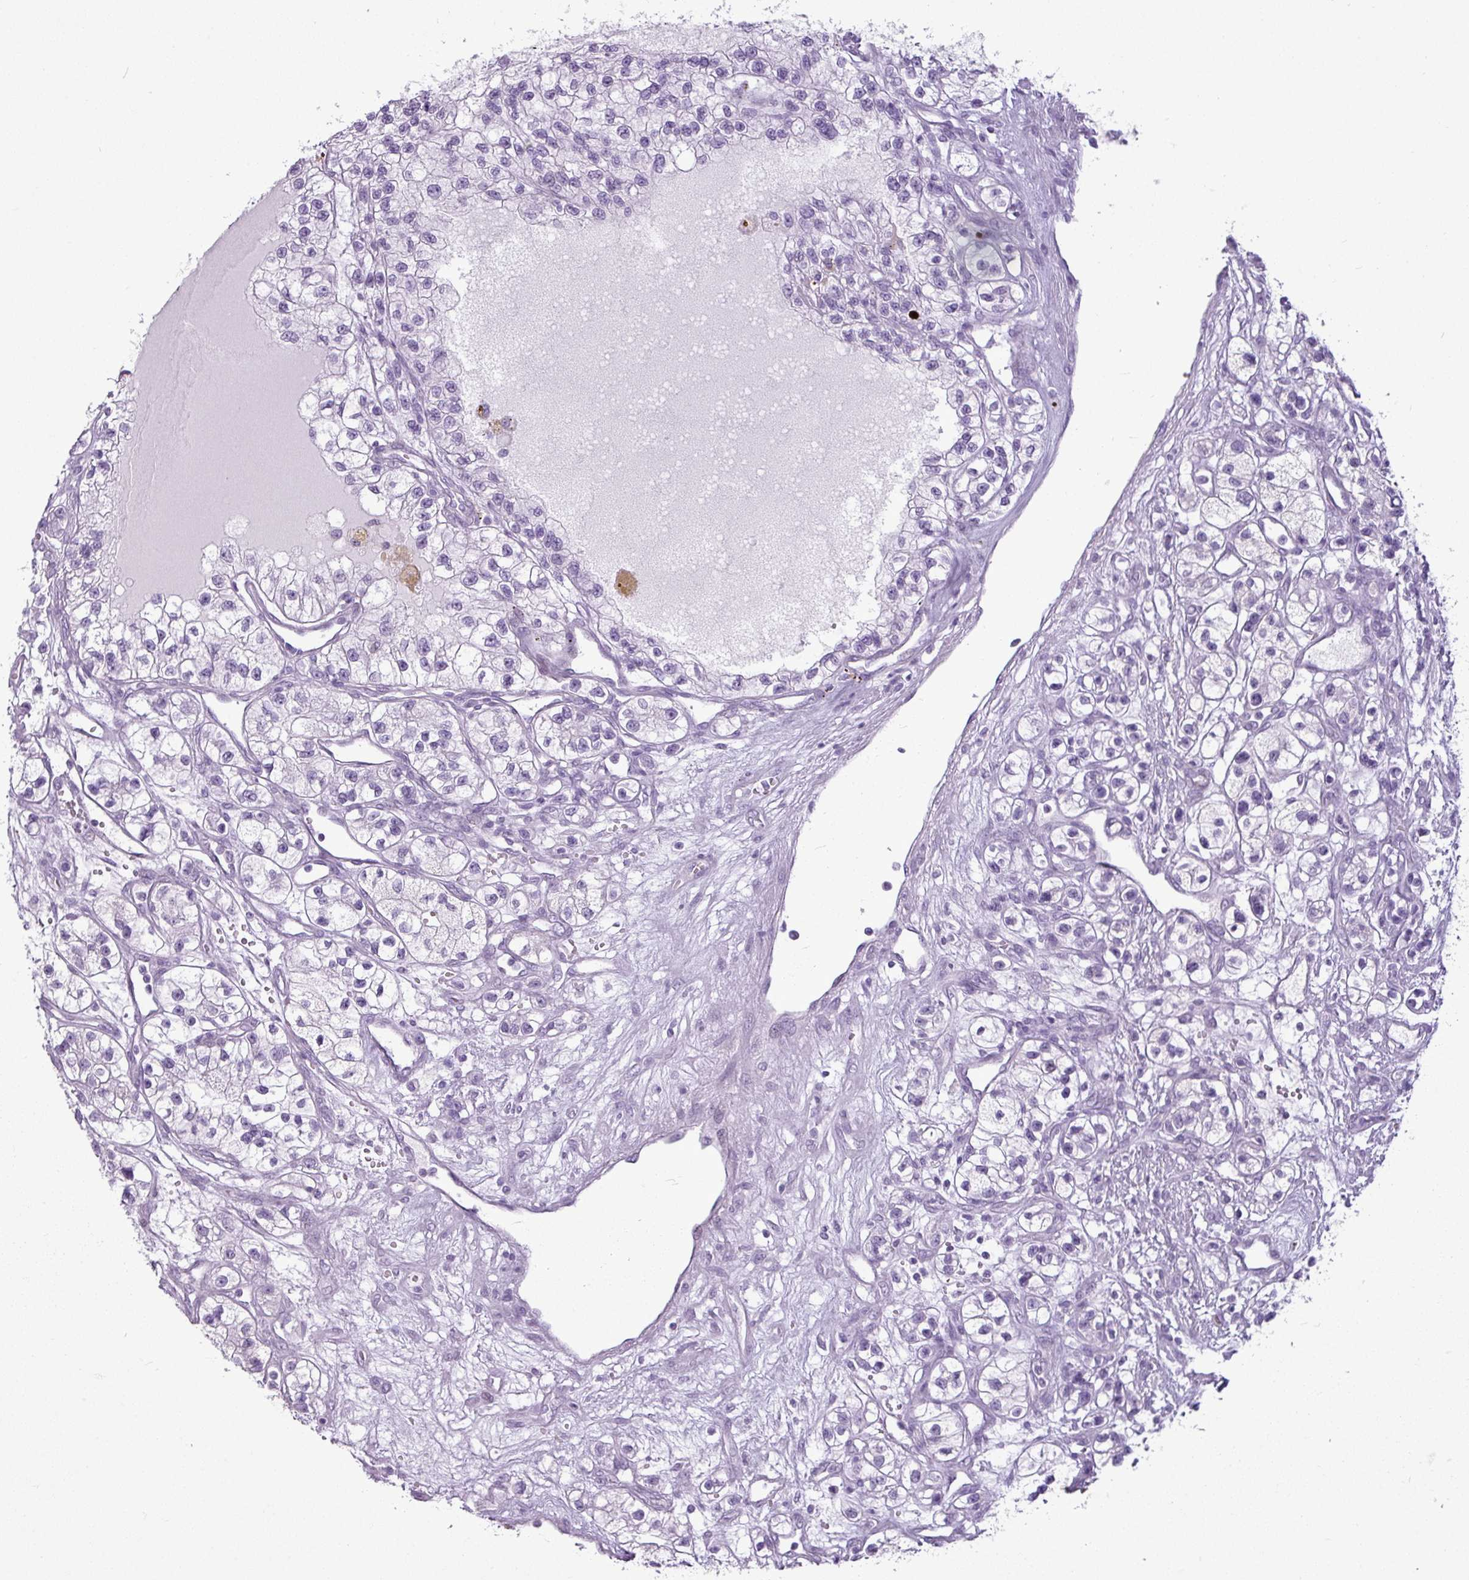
{"staining": {"intensity": "negative", "quantity": "none", "location": "none"}, "tissue": "renal cancer", "cell_type": "Tumor cells", "image_type": "cancer", "snomed": [{"axis": "morphology", "description": "Adenocarcinoma, NOS"}, {"axis": "topography", "description": "Kidney"}], "caption": "An immunohistochemistry histopathology image of renal cancer (adenocarcinoma) is shown. There is no staining in tumor cells of renal cancer (adenocarcinoma).", "gene": "AMY2A", "patient": {"sex": "female", "age": 57}}